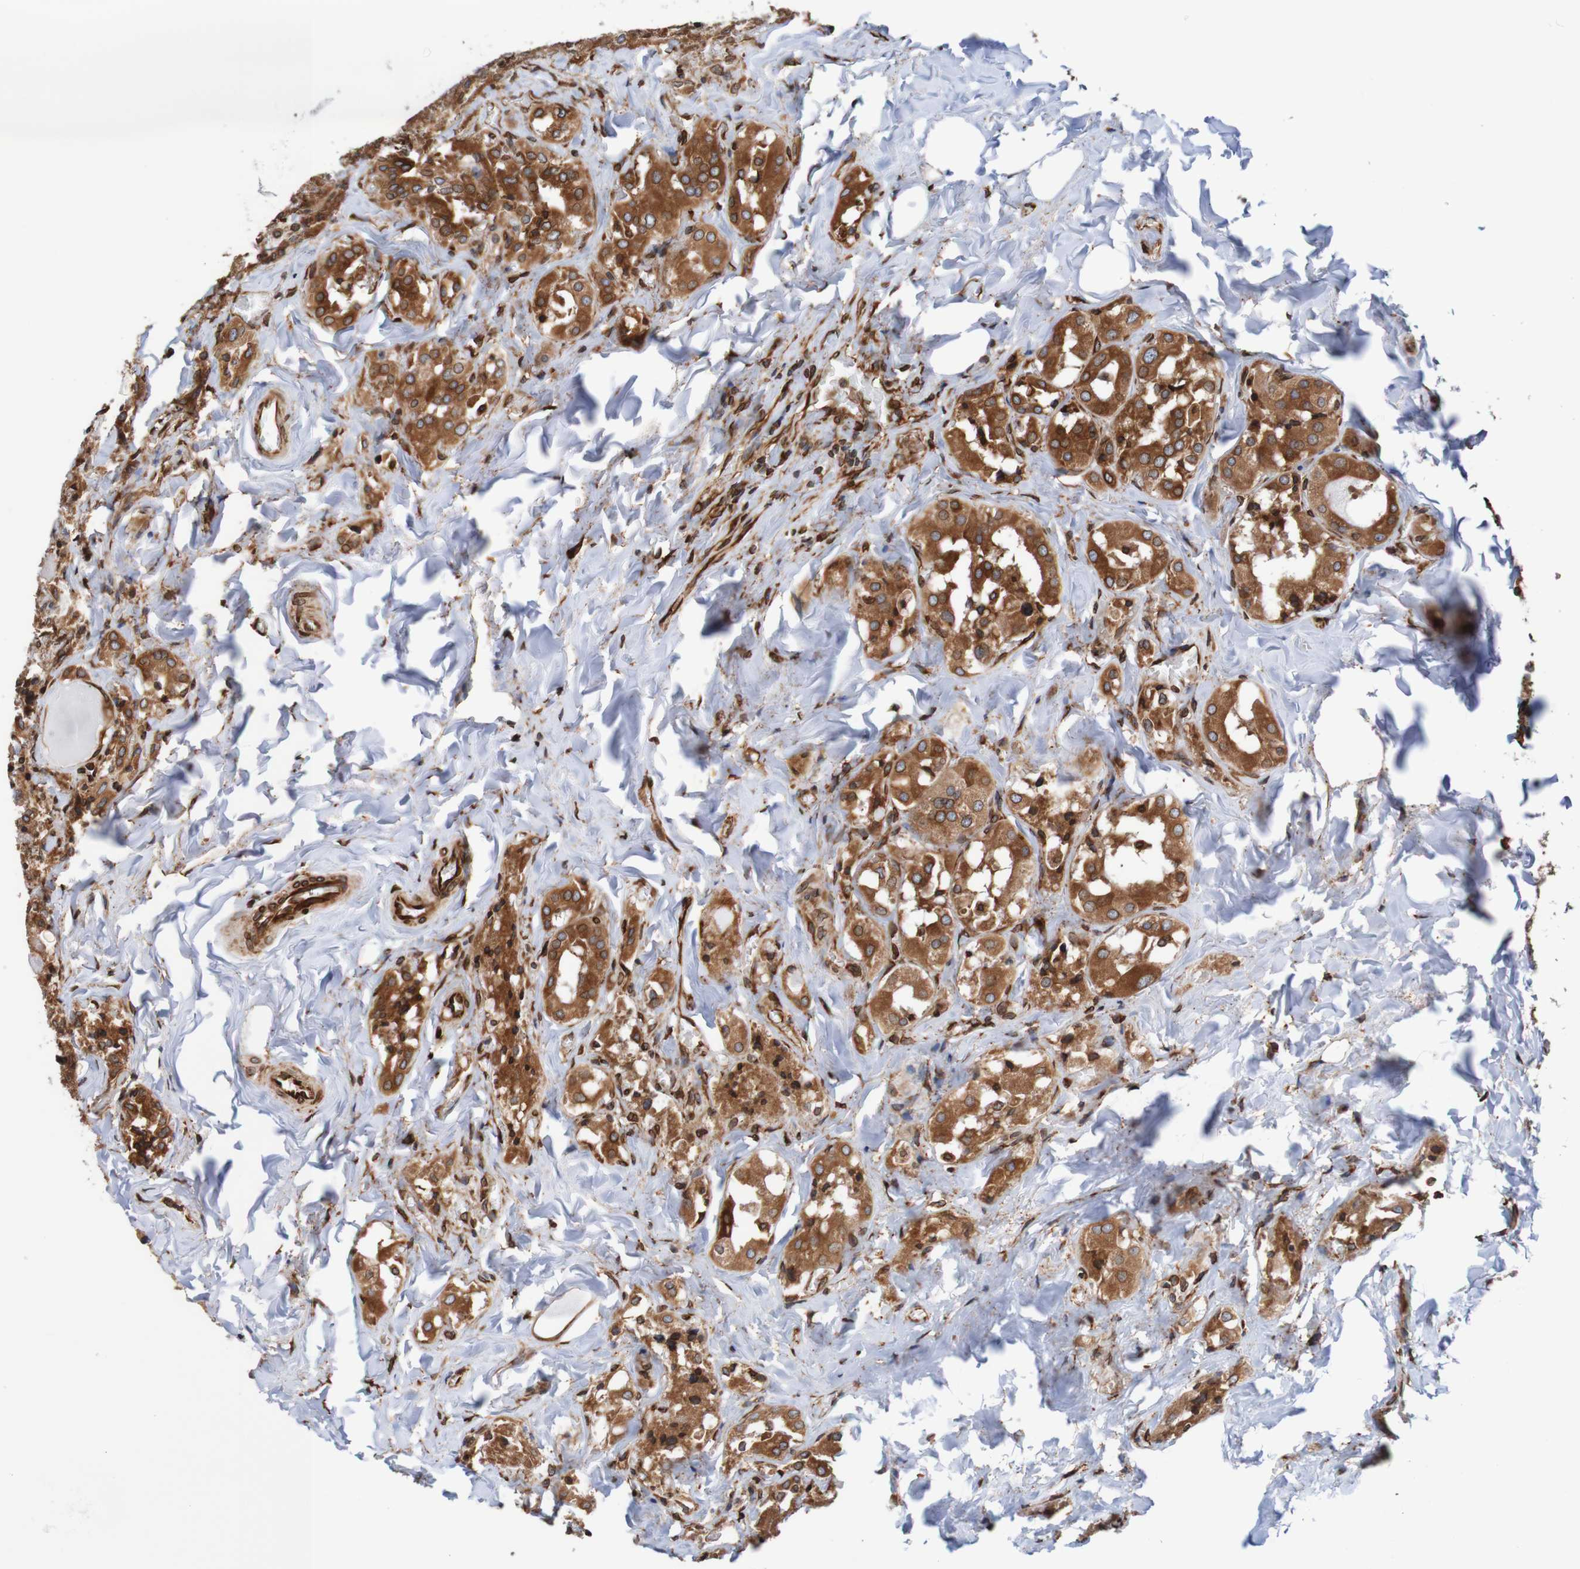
{"staining": {"intensity": "strong", "quantity": ">75%", "location": "cytoplasmic/membranous,nuclear"}, "tissue": "parathyroid gland", "cell_type": "Glandular cells", "image_type": "normal", "snomed": [{"axis": "morphology", "description": "Normal tissue, NOS"}, {"axis": "morphology", "description": "Atrophy, NOS"}, {"axis": "topography", "description": "Parathyroid gland"}], "caption": "This photomicrograph displays immunohistochemistry (IHC) staining of unremarkable parathyroid gland, with high strong cytoplasmic/membranous,nuclear expression in approximately >75% of glandular cells.", "gene": "TMEM109", "patient": {"sex": "female", "age": 54}}